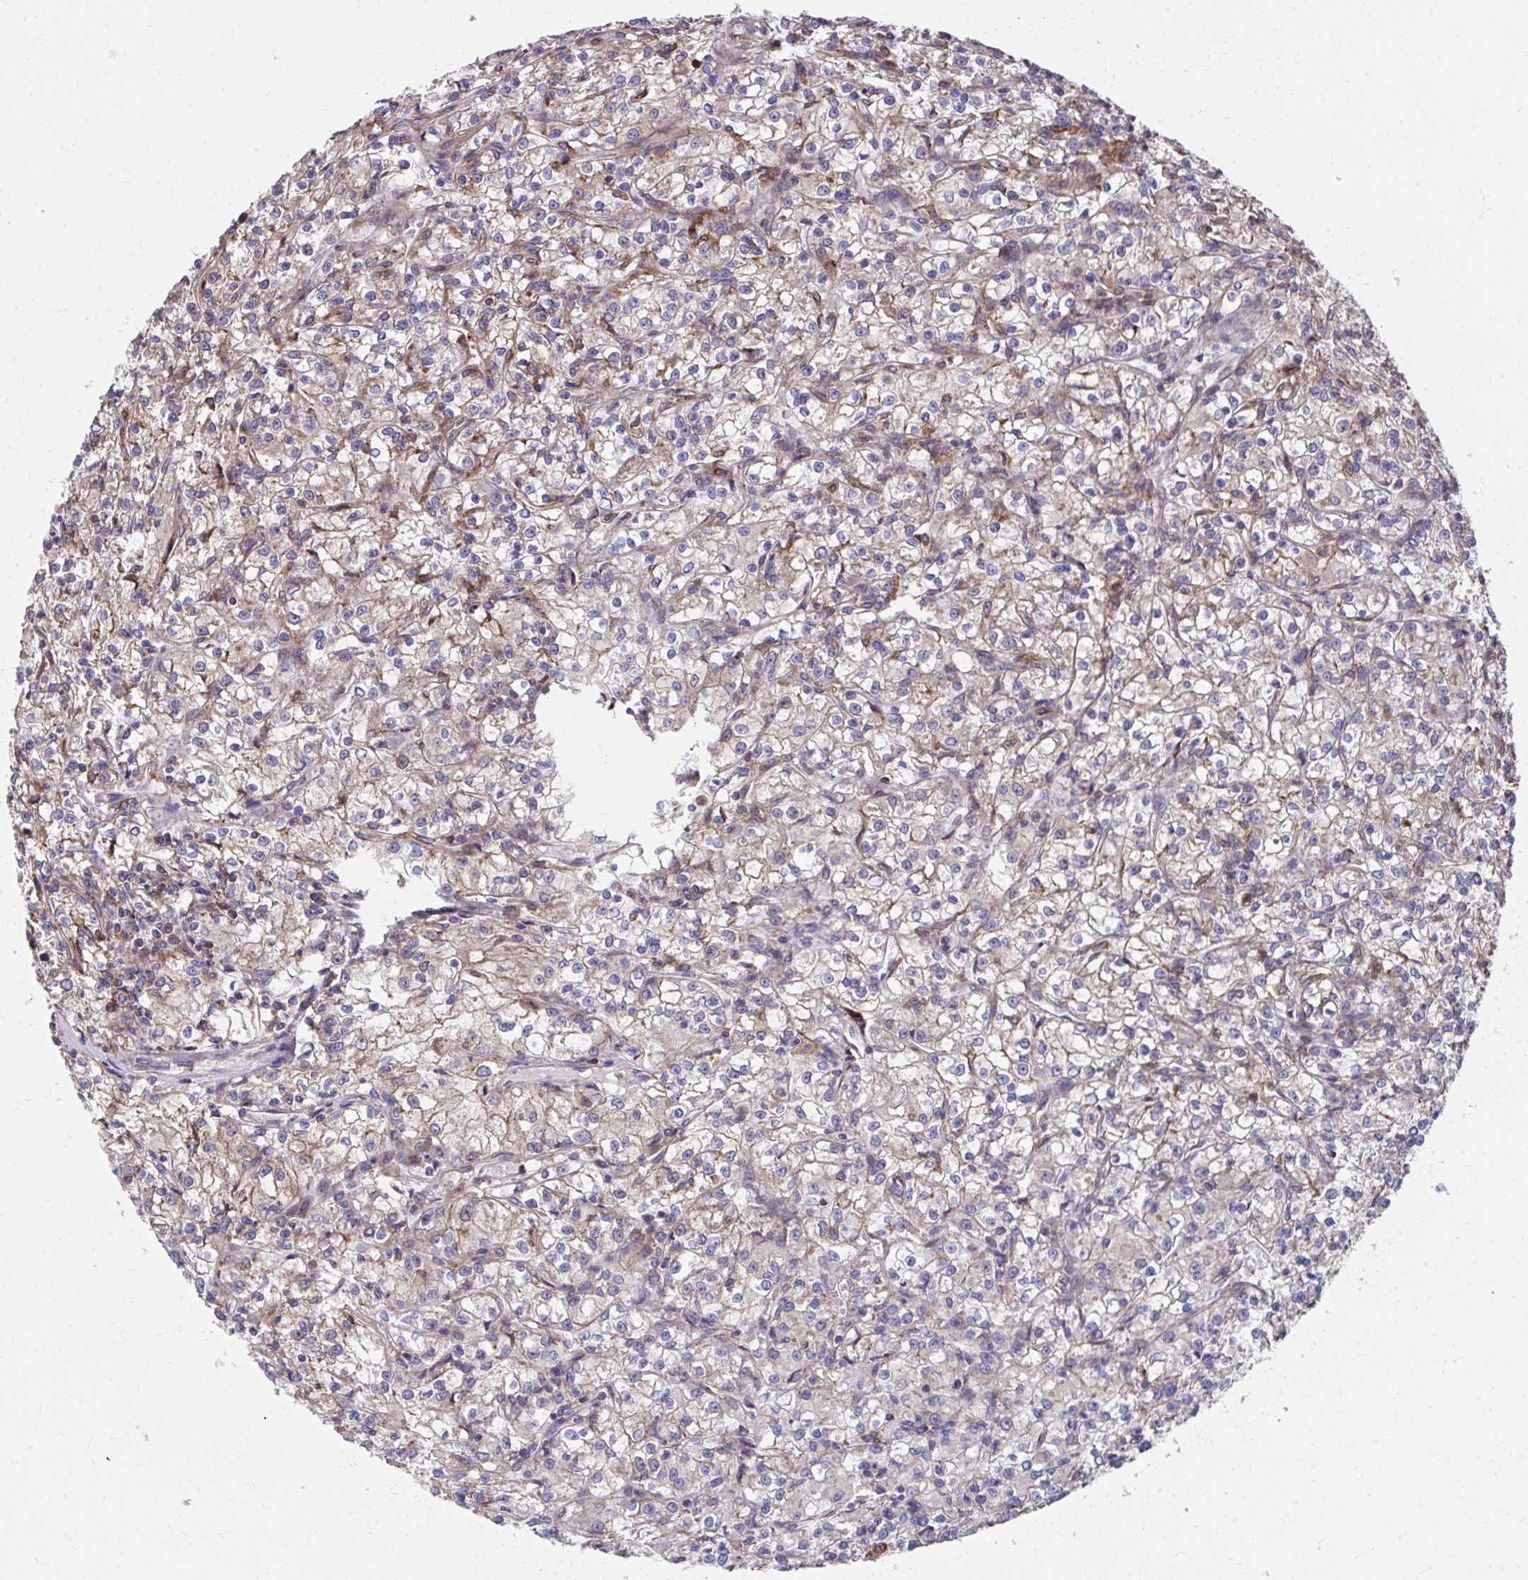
{"staining": {"intensity": "weak", "quantity": ">75%", "location": "cytoplasmic/membranous"}, "tissue": "renal cancer", "cell_type": "Tumor cells", "image_type": "cancer", "snomed": [{"axis": "morphology", "description": "Adenocarcinoma, NOS"}, {"axis": "topography", "description": "Kidney"}], "caption": "A micrograph of human renal adenocarcinoma stained for a protein exhibits weak cytoplasmic/membranous brown staining in tumor cells.", "gene": "ZNF778", "patient": {"sex": "female", "age": 59}}